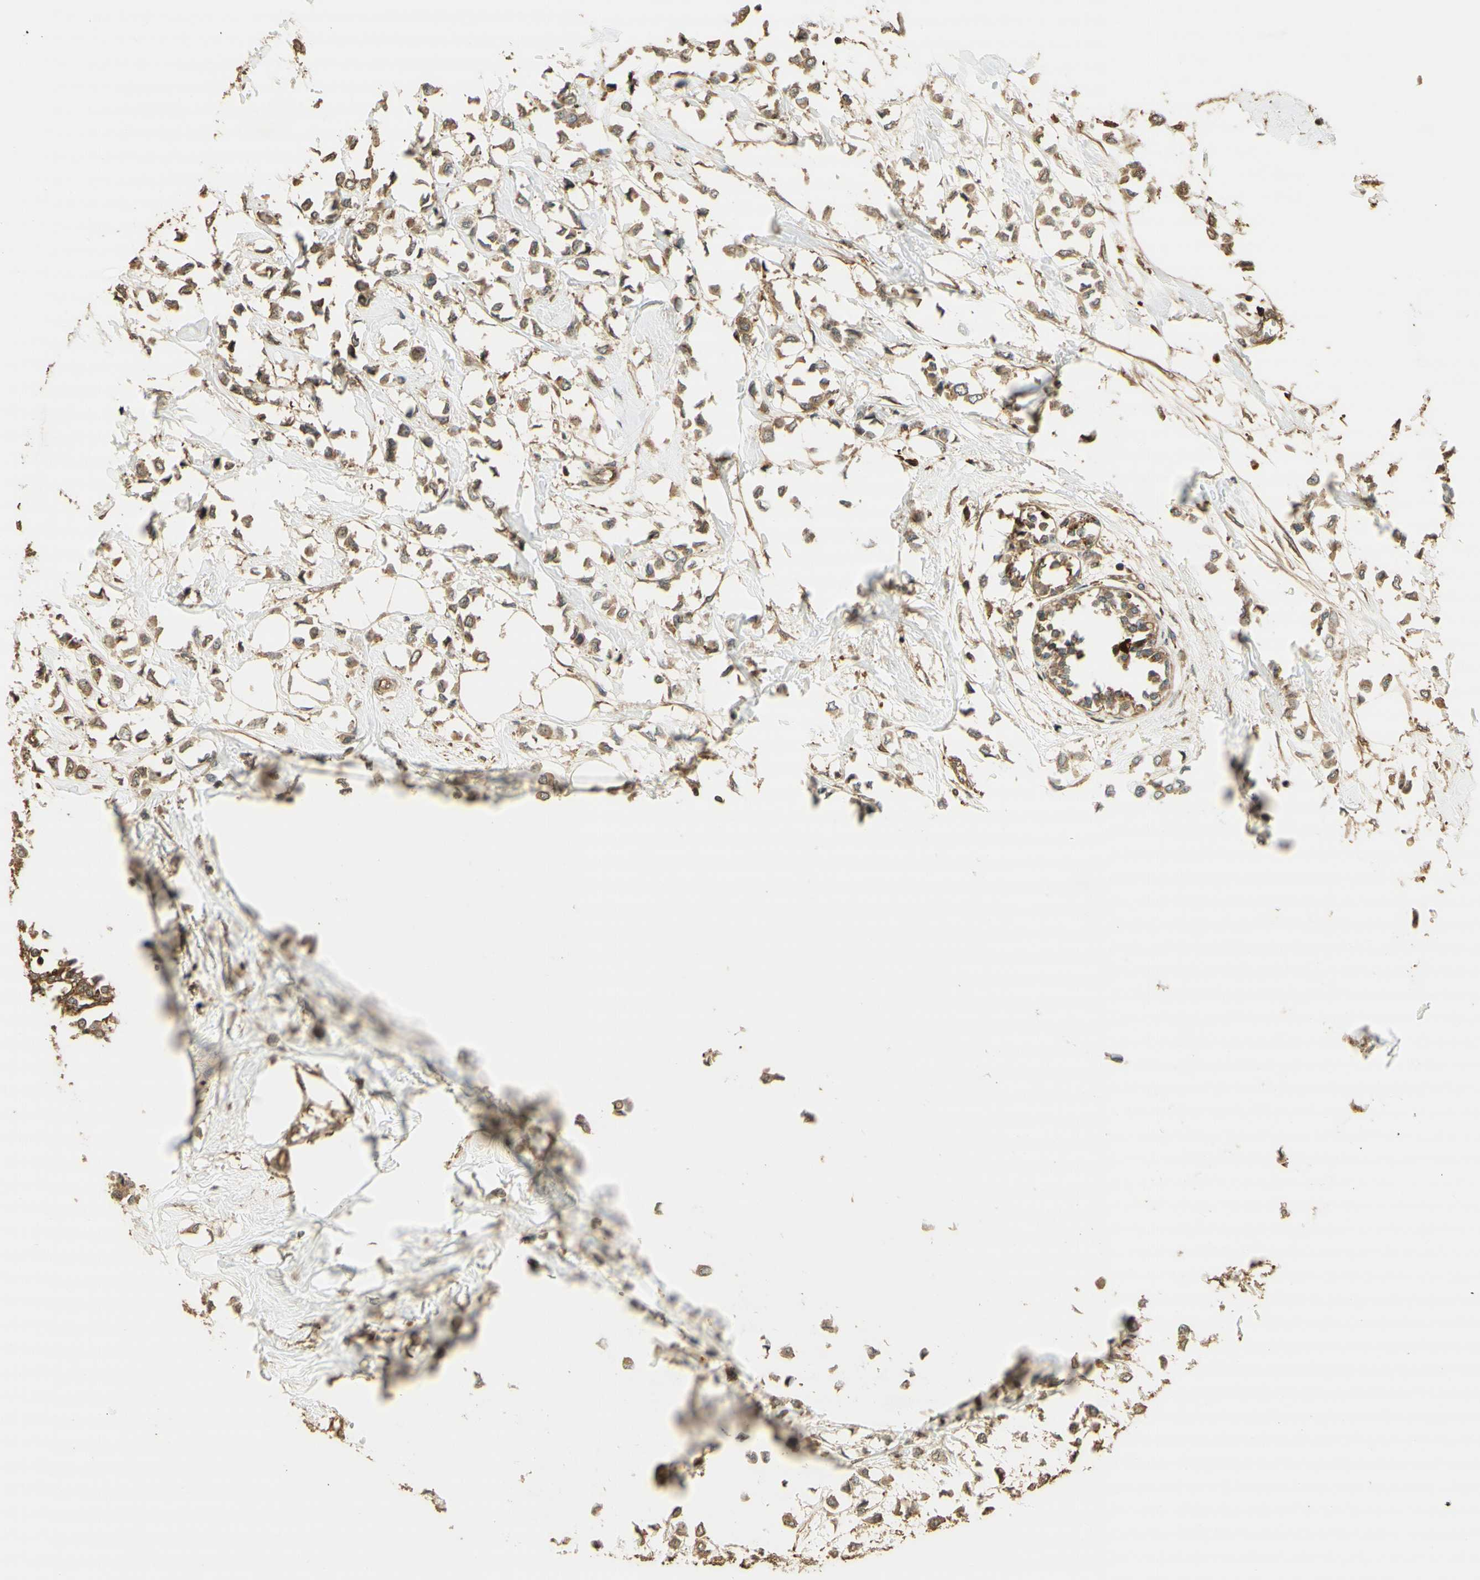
{"staining": {"intensity": "weak", "quantity": ">75%", "location": "cytoplasmic/membranous"}, "tissue": "breast cancer", "cell_type": "Tumor cells", "image_type": "cancer", "snomed": [{"axis": "morphology", "description": "Lobular carcinoma"}, {"axis": "topography", "description": "Breast"}], "caption": "An image of breast cancer (lobular carcinoma) stained for a protein demonstrates weak cytoplasmic/membranous brown staining in tumor cells. (Stains: DAB in brown, nuclei in blue, Microscopy: brightfield microscopy at high magnification).", "gene": "AGER", "patient": {"sex": "female", "age": 51}}